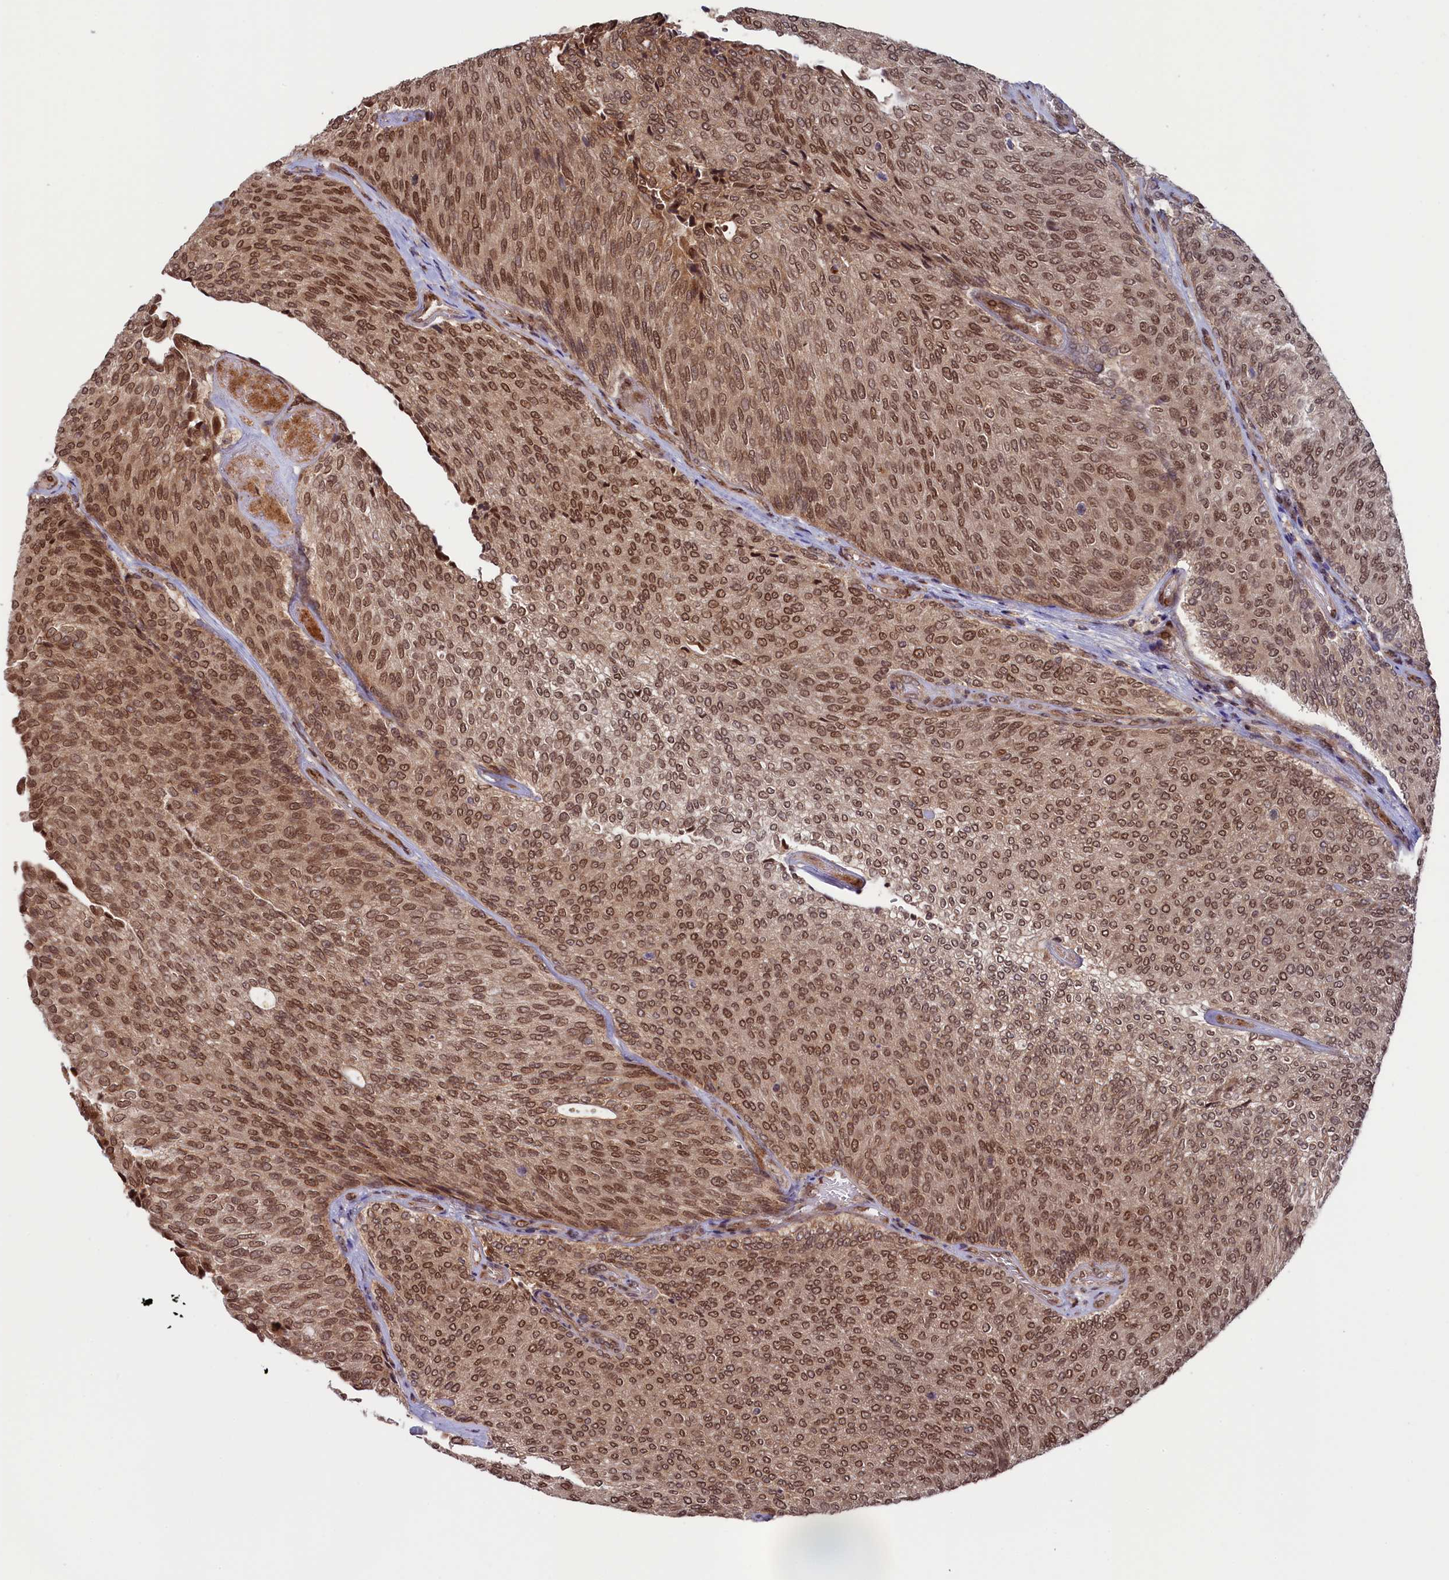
{"staining": {"intensity": "moderate", "quantity": ">75%", "location": "nuclear"}, "tissue": "urothelial cancer", "cell_type": "Tumor cells", "image_type": "cancer", "snomed": [{"axis": "morphology", "description": "Urothelial carcinoma, Low grade"}, {"axis": "topography", "description": "Urinary bladder"}], "caption": "Moderate nuclear protein positivity is identified in about >75% of tumor cells in urothelial cancer.", "gene": "NAE1", "patient": {"sex": "female", "age": 79}}